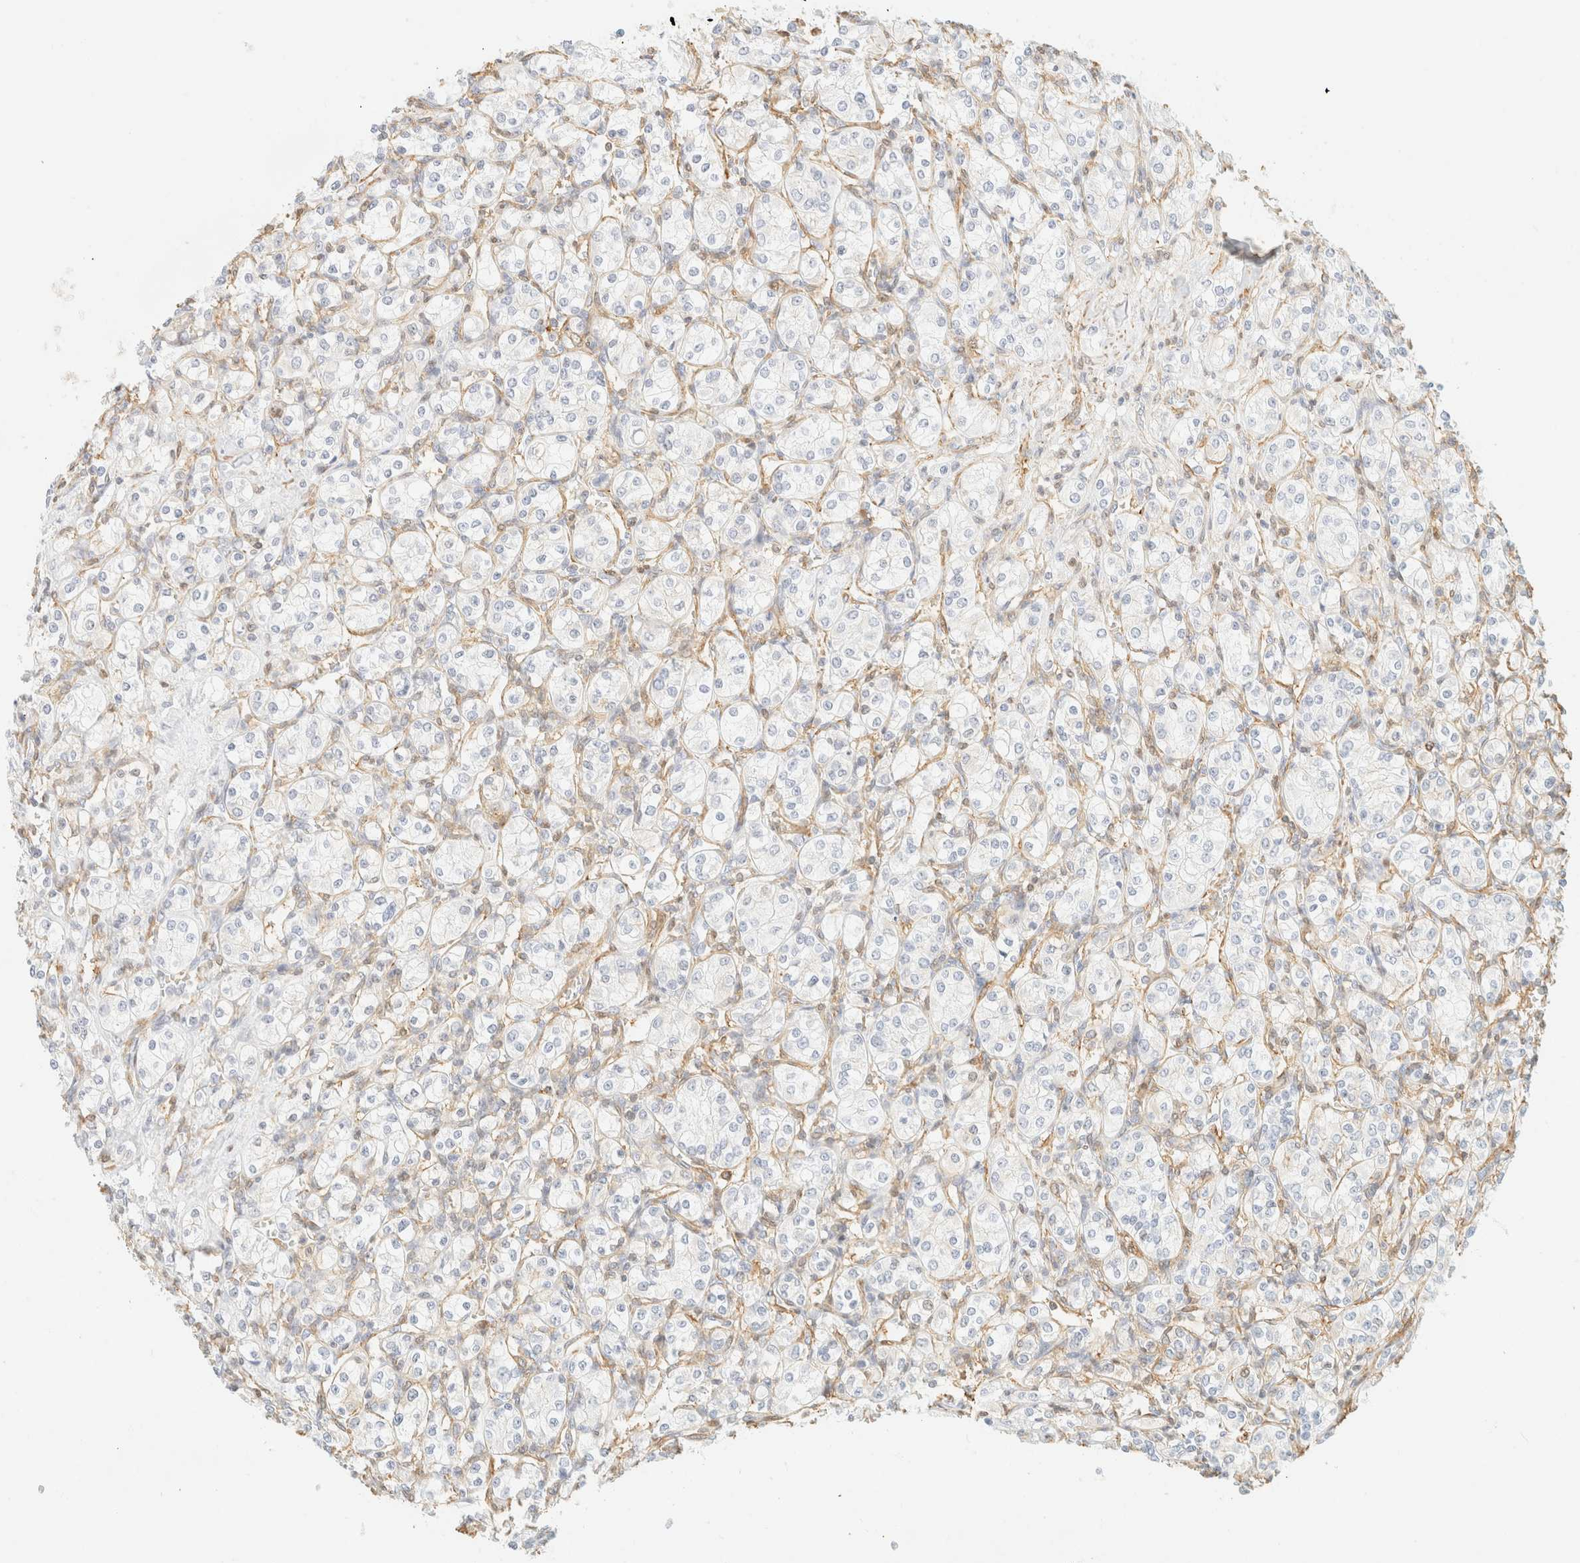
{"staining": {"intensity": "negative", "quantity": "none", "location": "none"}, "tissue": "renal cancer", "cell_type": "Tumor cells", "image_type": "cancer", "snomed": [{"axis": "morphology", "description": "Adenocarcinoma, NOS"}, {"axis": "topography", "description": "Kidney"}], "caption": "Immunohistochemistry of human adenocarcinoma (renal) displays no positivity in tumor cells.", "gene": "OTOP2", "patient": {"sex": "male", "age": 77}}